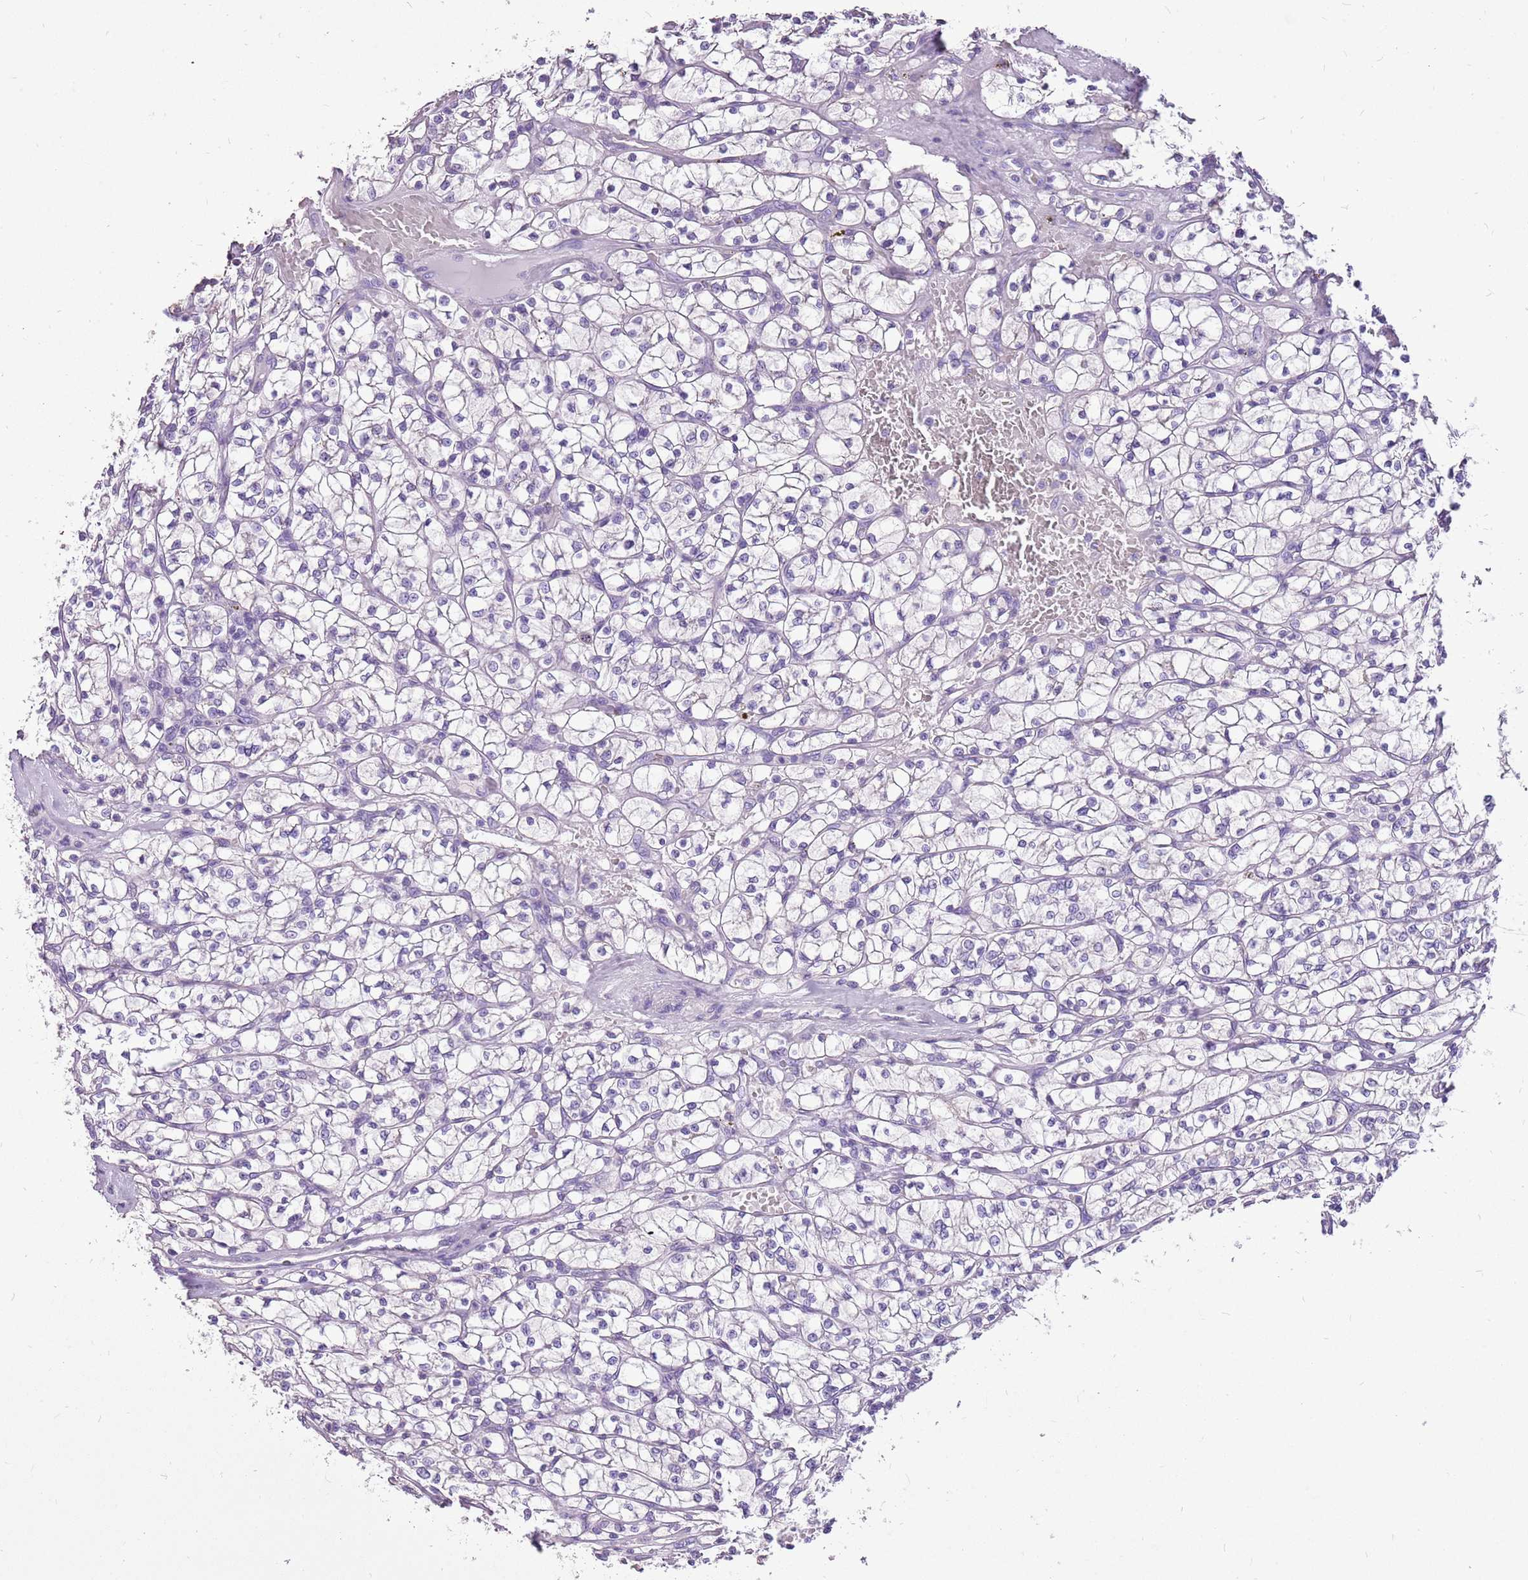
{"staining": {"intensity": "negative", "quantity": "none", "location": "none"}, "tissue": "renal cancer", "cell_type": "Tumor cells", "image_type": "cancer", "snomed": [{"axis": "morphology", "description": "Adenocarcinoma, NOS"}, {"axis": "topography", "description": "Kidney"}], "caption": "There is no significant expression in tumor cells of renal cancer. The staining was performed using DAB to visualize the protein expression in brown, while the nuclei were stained in blue with hematoxylin (Magnification: 20x).", "gene": "ACSS3", "patient": {"sex": "female", "age": 64}}